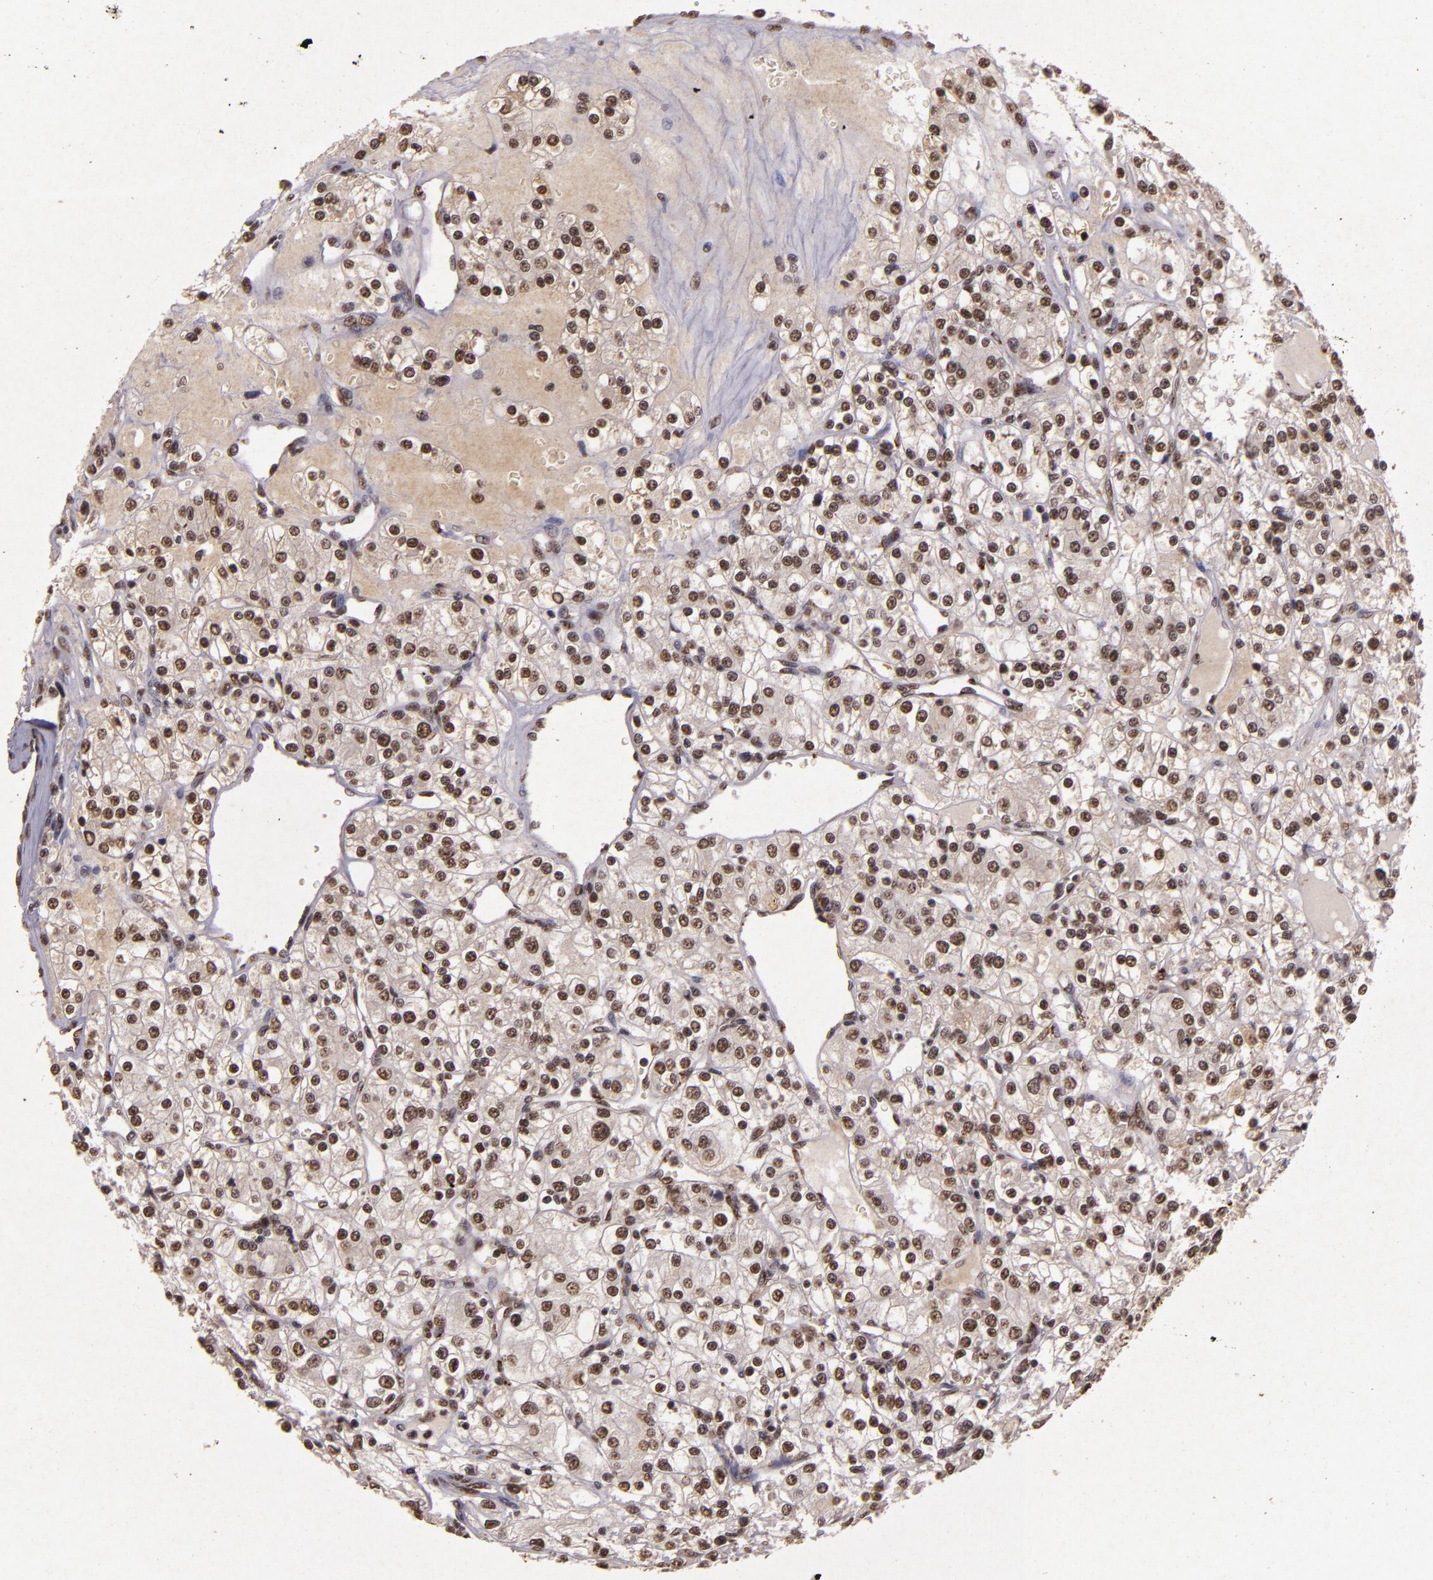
{"staining": {"intensity": "weak", "quantity": ">75%", "location": "nuclear"}, "tissue": "renal cancer", "cell_type": "Tumor cells", "image_type": "cancer", "snomed": [{"axis": "morphology", "description": "Adenocarcinoma, NOS"}, {"axis": "topography", "description": "Kidney"}], "caption": "The photomicrograph demonstrates staining of renal cancer (adenocarcinoma), revealing weak nuclear protein staining (brown color) within tumor cells. (brown staining indicates protein expression, while blue staining denotes nuclei).", "gene": "CBX3", "patient": {"sex": "female", "age": 62}}